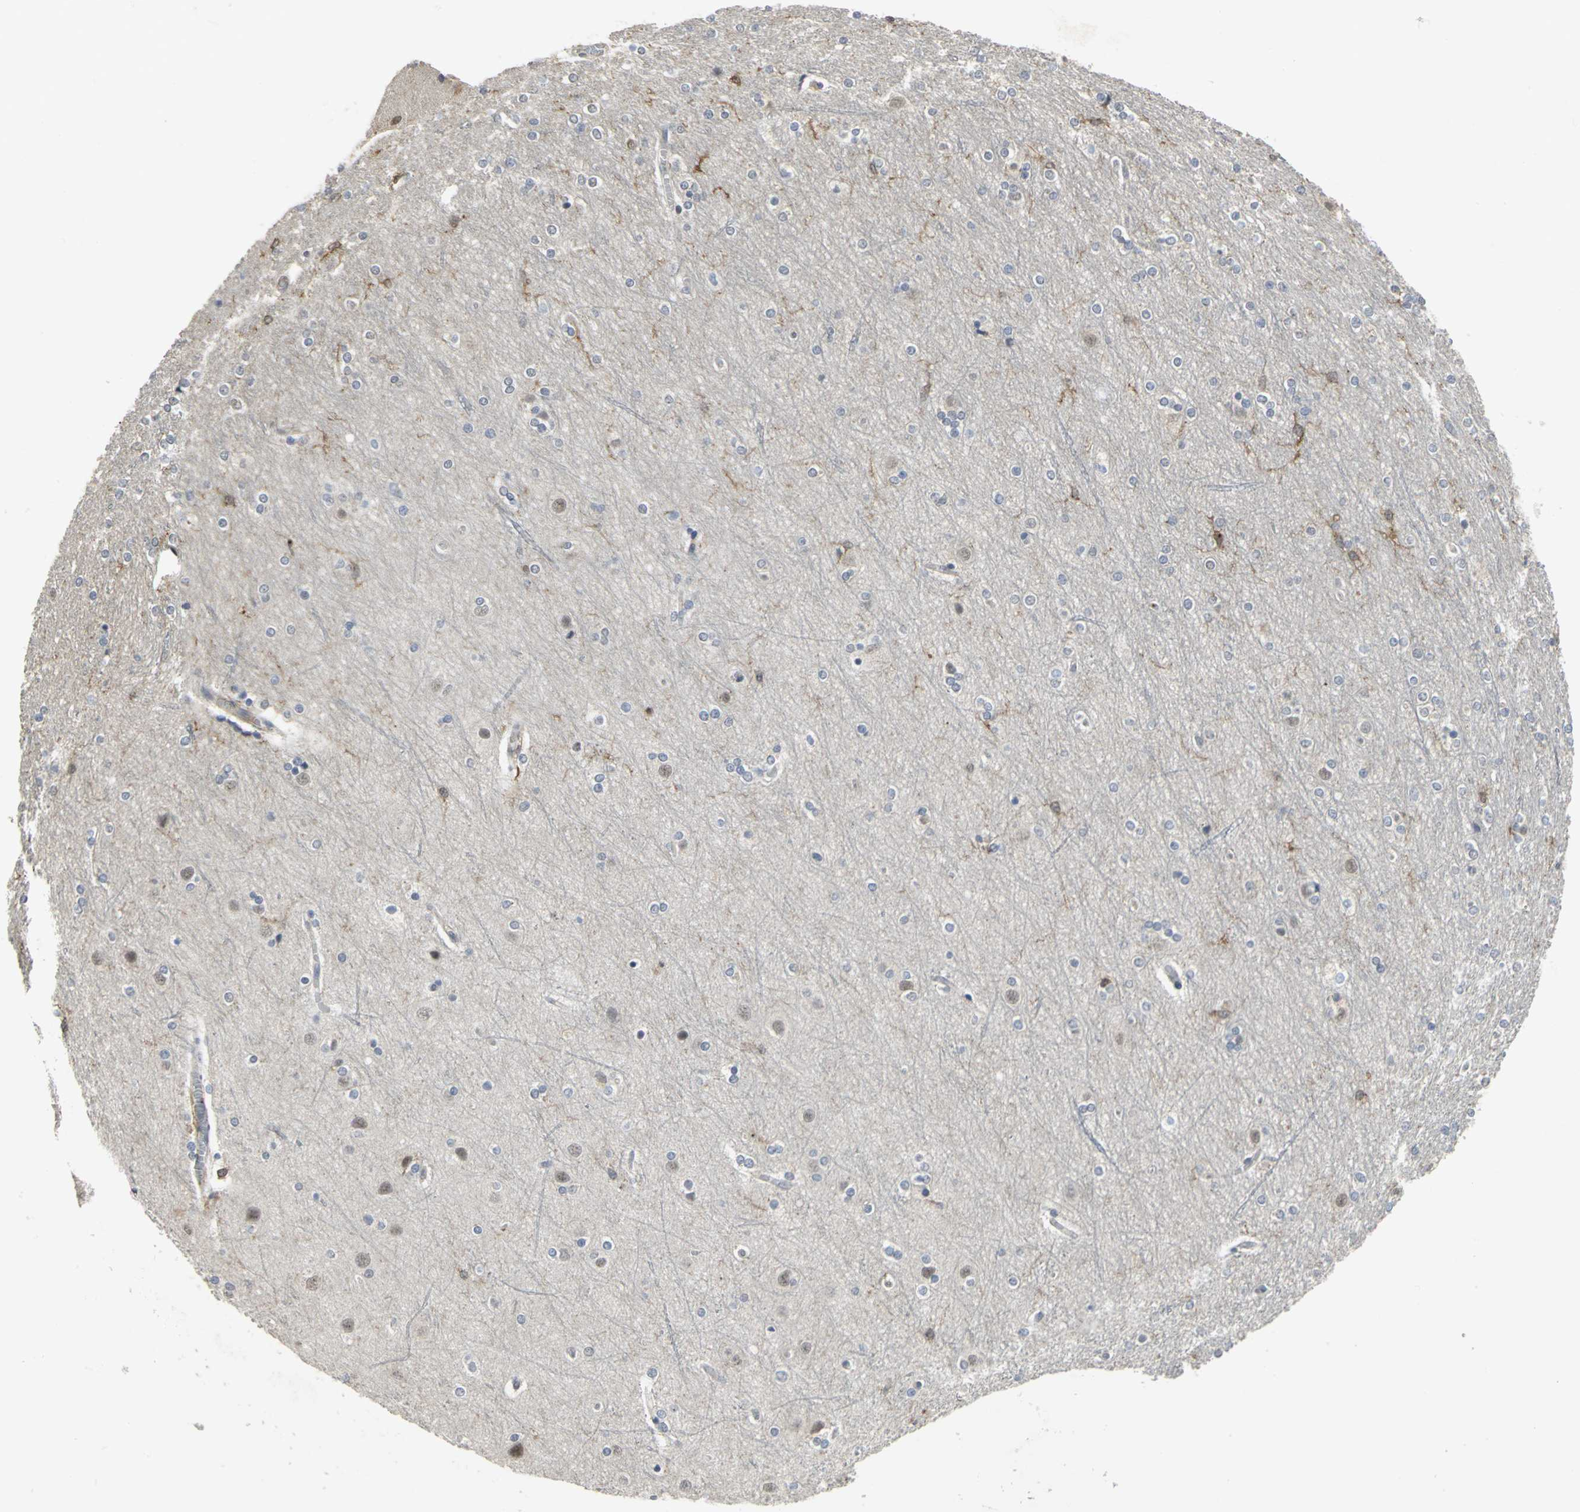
{"staining": {"intensity": "negative", "quantity": "none", "location": "none"}, "tissue": "cerebral cortex", "cell_type": "Endothelial cells", "image_type": "normal", "snomed": [{"axis": "morphology", "description": "Normal tissue, NOS"}, {"axis": "topography", "description": "Cerebral cortex"}], "caption": "Image shows no significant protein staining in endothelial cells of benign cerebral cortex.", "gene": "SKAP2", "patient": {"sex": "female", "age": 54}}